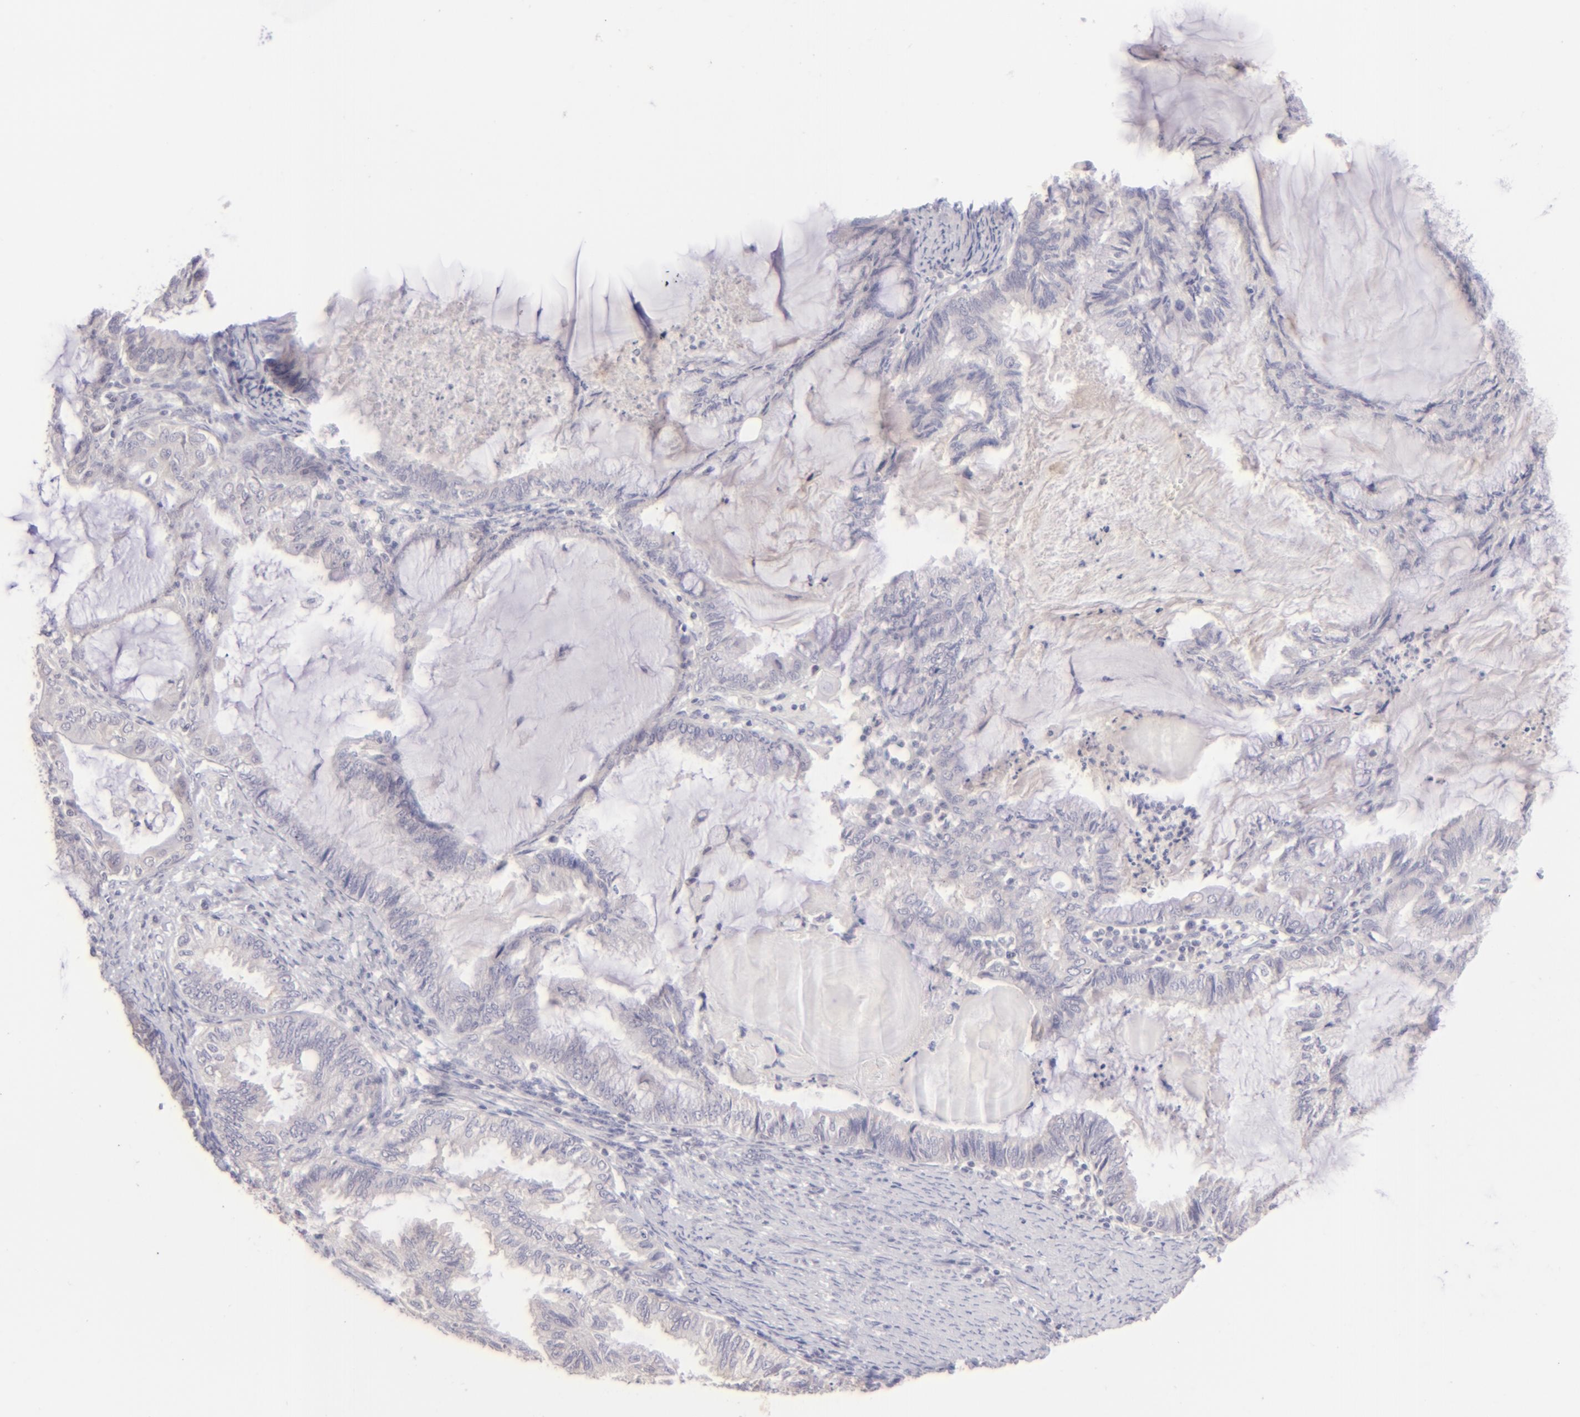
{"staining": {"intensity": "negative", "quantity": "none", "location": "none"}, "tissue": "endometrial cancer", "cell_type": "Tumor cells", "image_type": "cancer", "snomed": [{"axis": "morphology", "description": "Adenocarcinoma, NOS"}, {"axis": "topography", "description": "Endometrium"}], "caption": "An immunohistochemistry micrograph of endometrial cancer is shown. There is no staining in tumor cells of endometrial cancer. The staining is performed using DAB (3,3'-diaminobenzidine) brown chromogen with nuclei counter-stained in using hematoxylin.", "gene": "MAGEA1", "patient": {"sex": "female", "age": 86}}